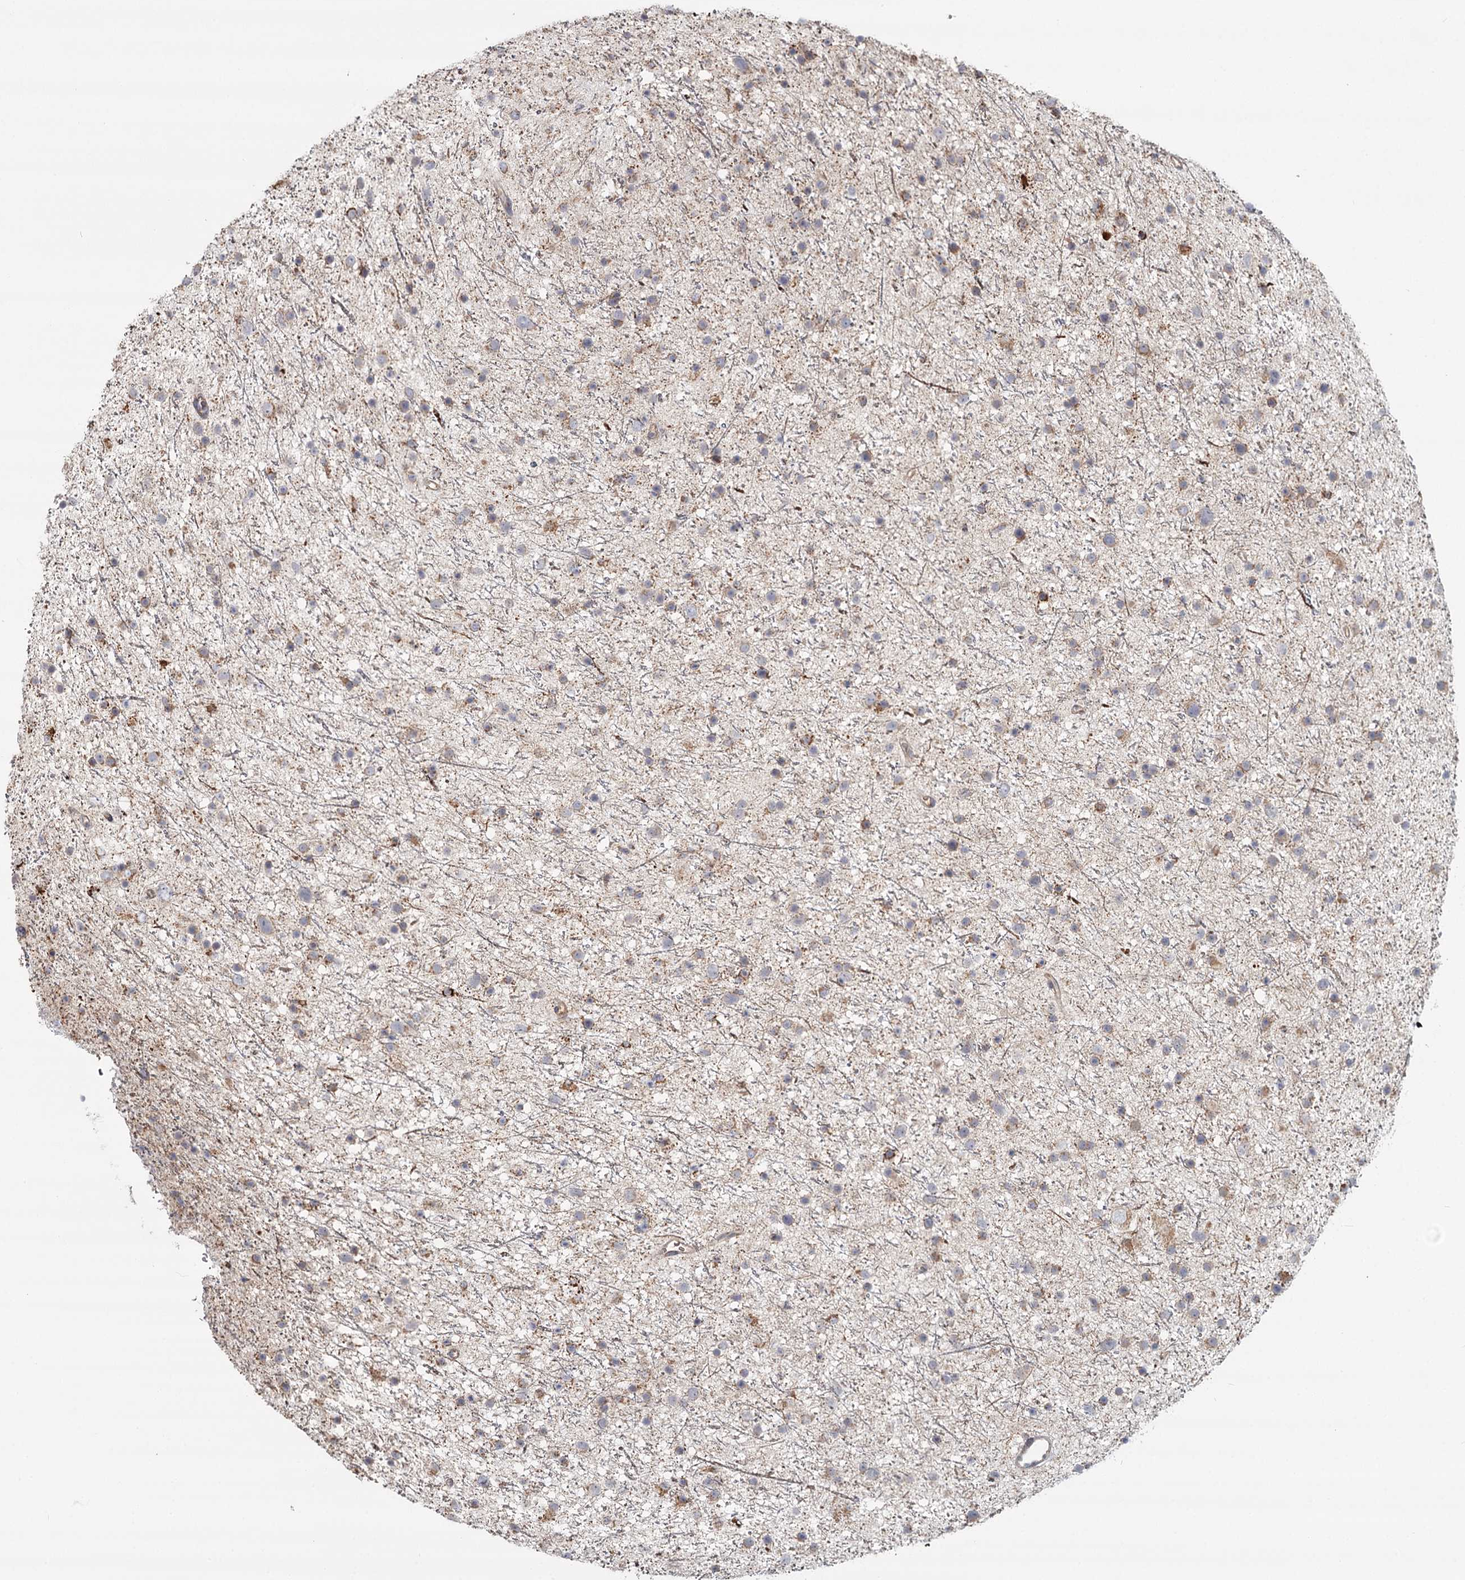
{"staining": {"intensity": "moderate", "quantity": "<25%", "location": "cytoplasmic/membranous"}, "tissue": "glioma", "cell_type": "Tumor cells", "image_type": "cancer", "snomed": [{"axis": "morphology", "description": "Glioma, malignant, Low grade"}, {"axis": "topography", "description": "Cerebral cortex"}], "caption": "The immunohistochemical stain highlights moderate cytoplasmic/membranous staining in tumor cells of glioma tissue.", "gene": "CDC123", "patient": {"sex": "female", "age": 39}}